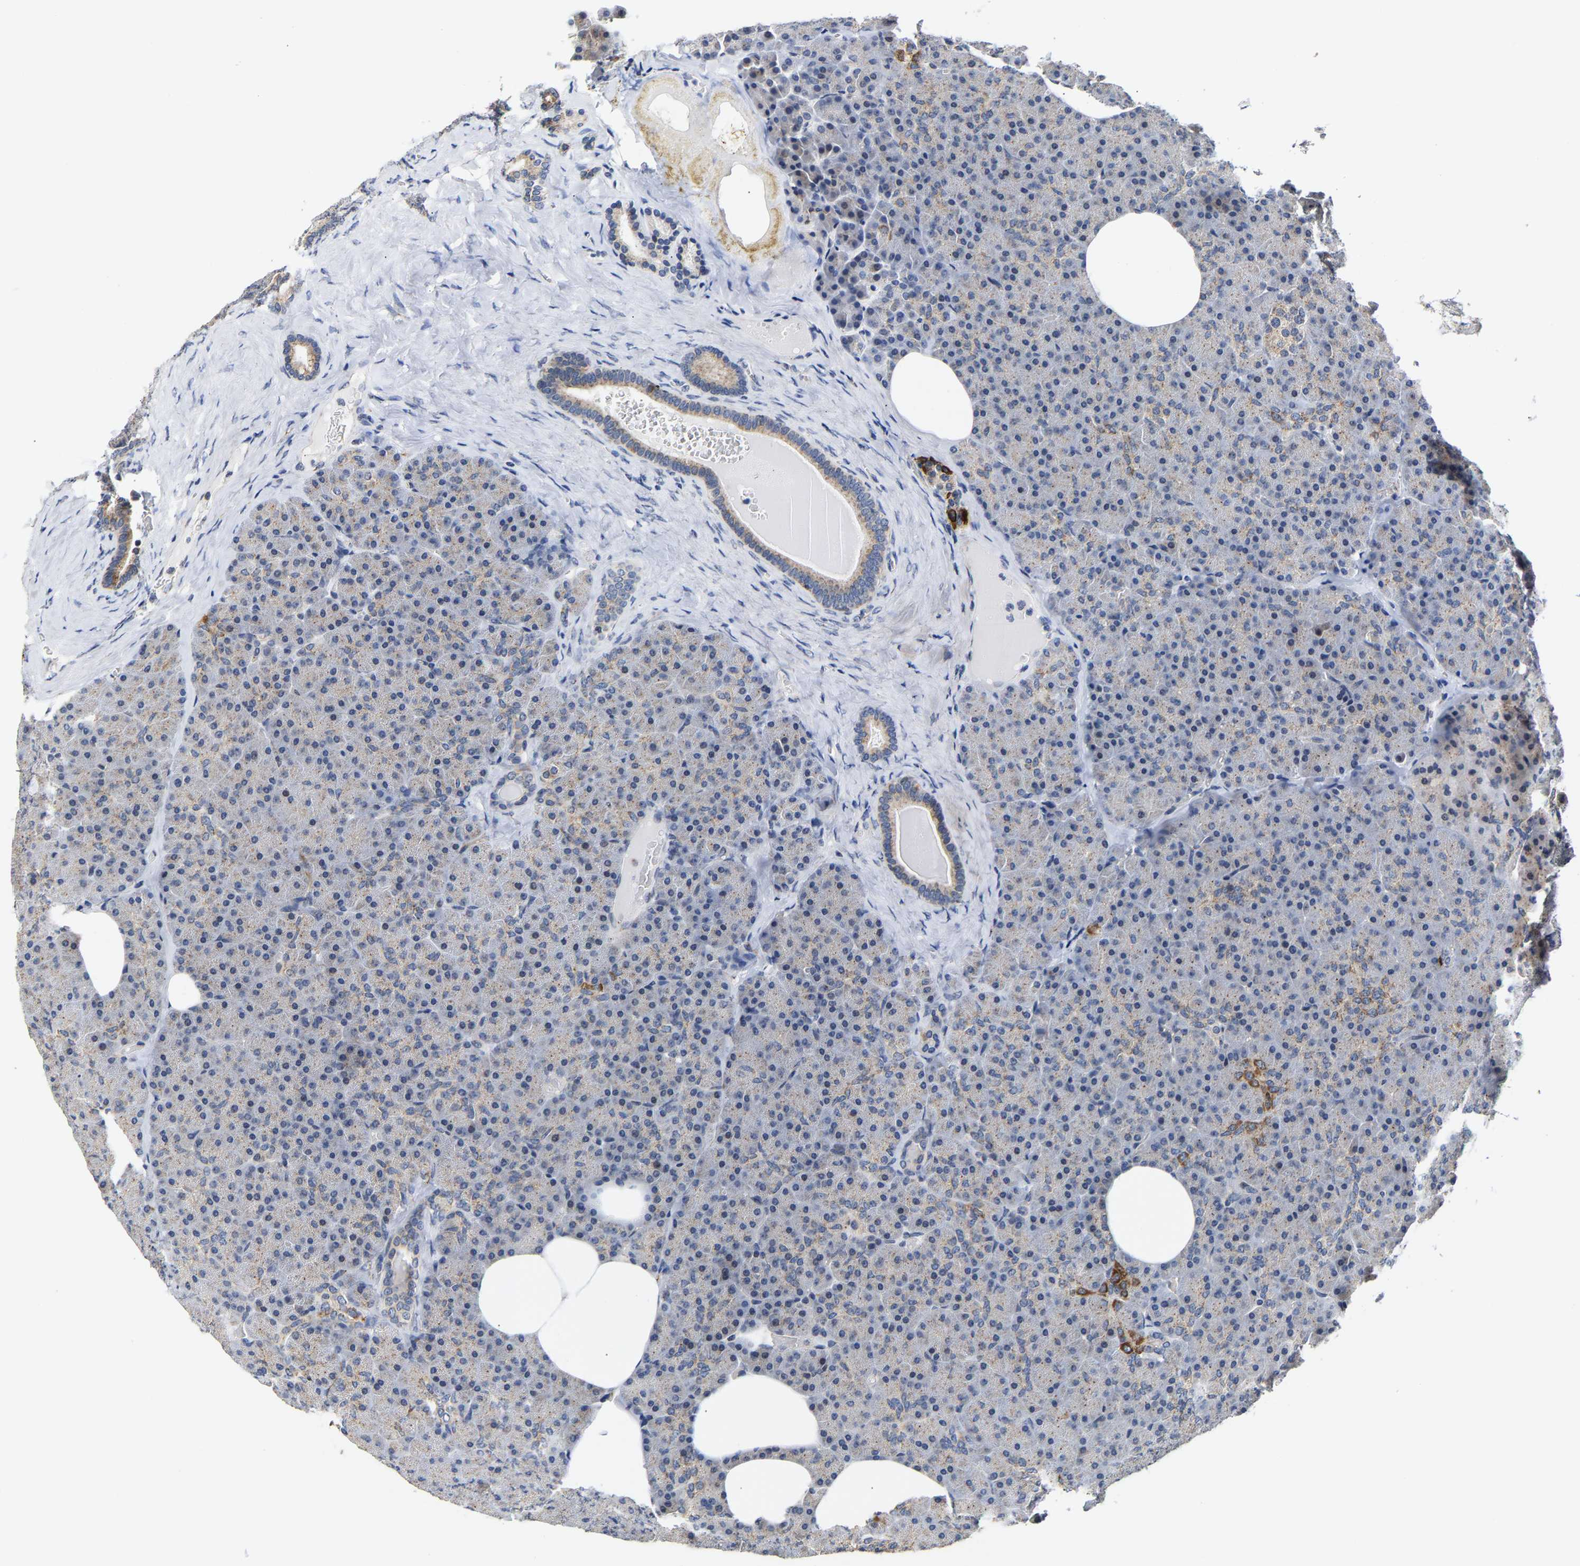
{"staining": {"intensity": "moderate", "quantity": "25%-75%", "location": "cytoplasmic/membranous"}, "tissue": "pancreas", "cell_type": "Exocrine glandular cells", "image_type": "normal", "snomed": [{"axis": "morphology", "description": "Normal tissue, NOS"}, {"axis": "morphology", "description": "Carcinoid, malignant, NOS"}, {"axis": "topography", "description": "Pancreas"}], "caption": "A brown stain highlights moderate cytoplasmic/membranous positivity of a protein in exocrine glandular cells of unremarkable pancreas. (brown staining indicates protein expression, while blue staining denotes nuclei).", "gene": "PCNT", "patient": {"sex": "female", "age": 35}}